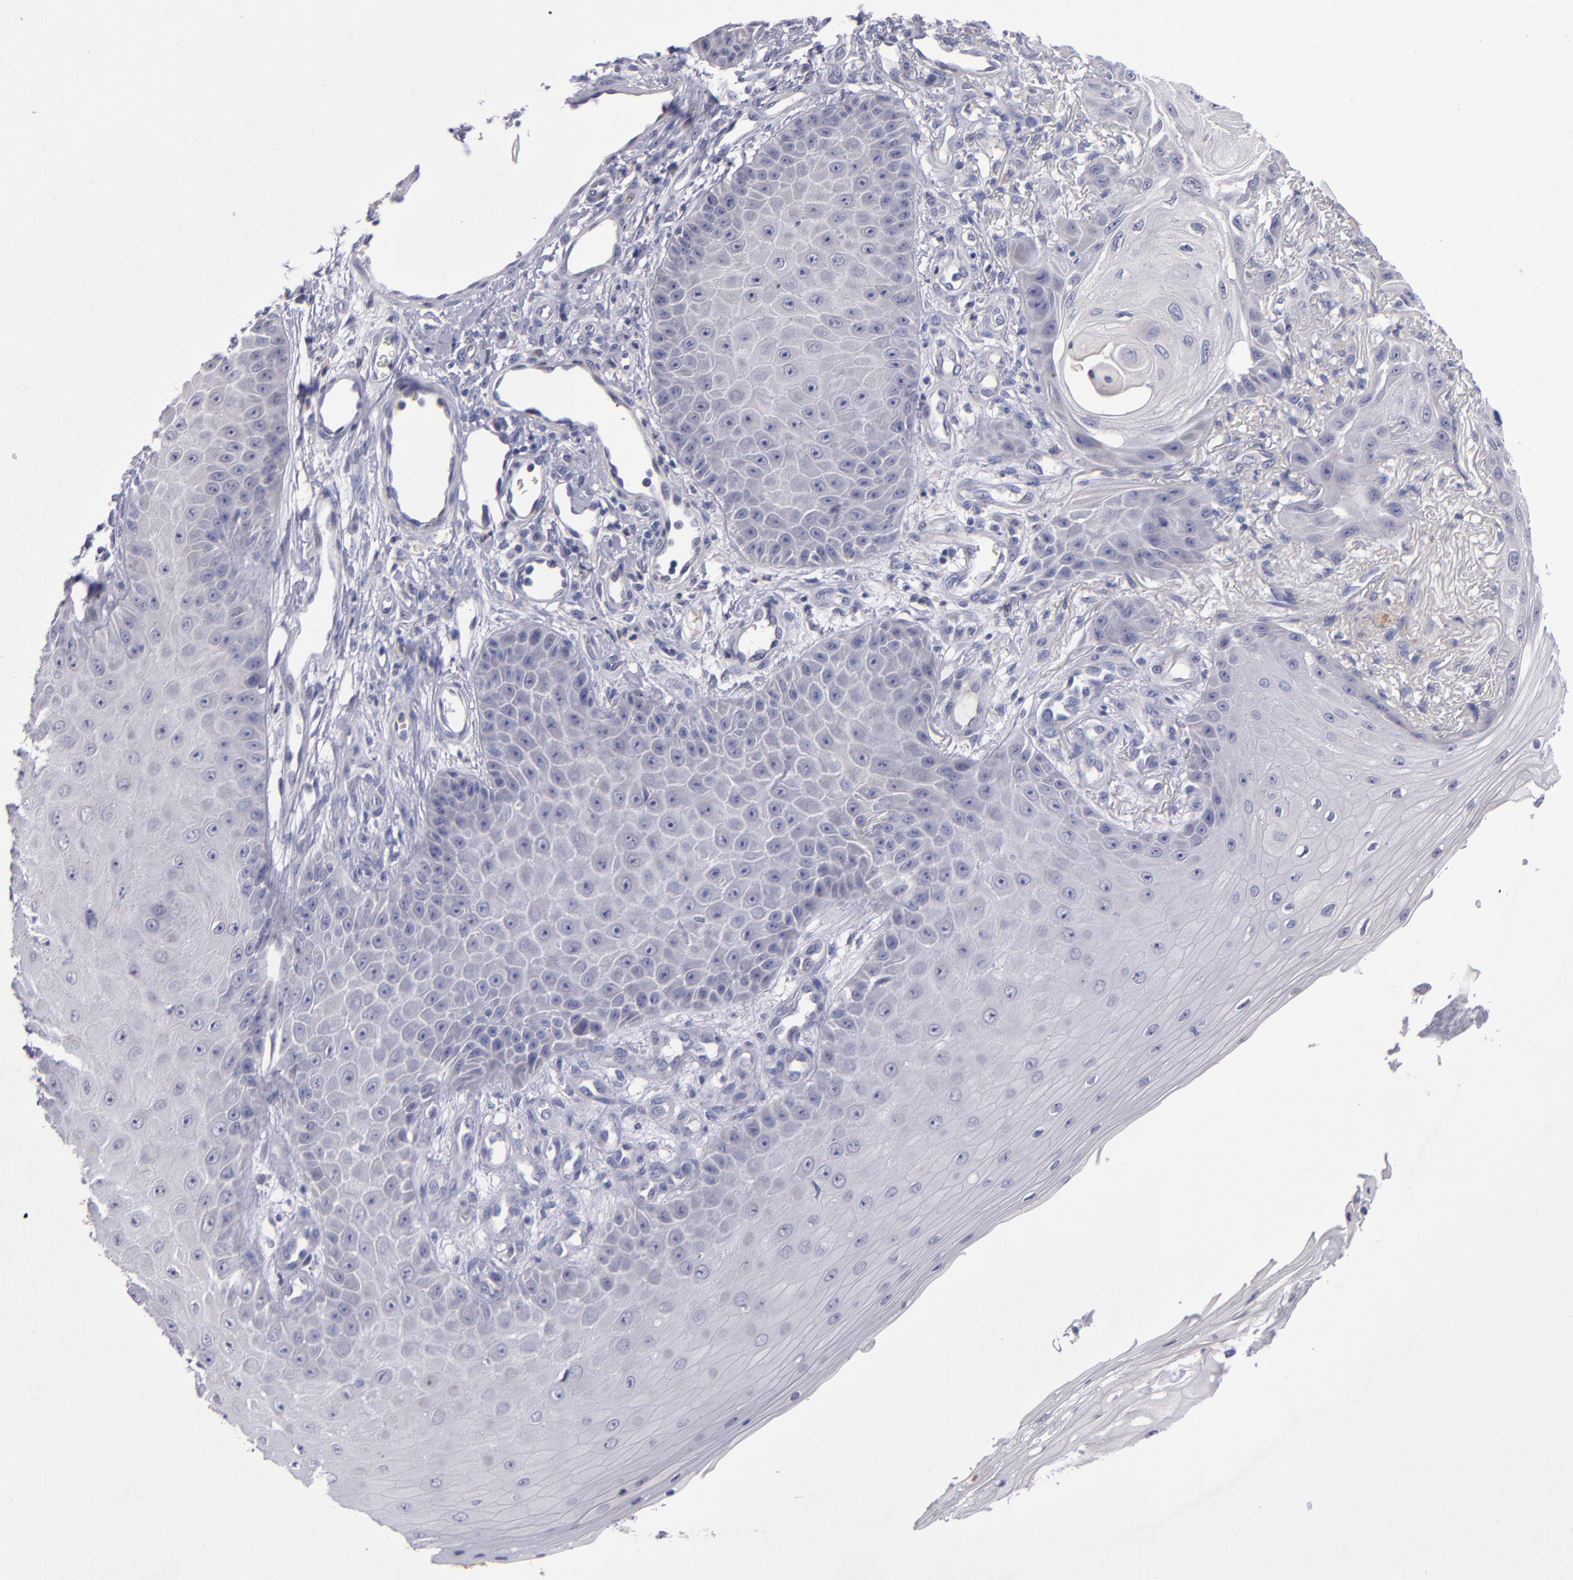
{"staining": {"intensity": "negative", "quantity": "none", "location": "none"}, "tissue": "skin cancer", "cell_type": "Tumor cells", "image_type": "cancer", "snomed": [{"axis": "morphology", "description": "Squamous cell carcinoma, NOS"}, {"axis": "topography", "description": "Skin"}], "caption": "DAB immunohistochemical staining of skin cancer (squamous cell carcinoma) exhibits no significant expression in tumor cells.", "gene": "RAB41", "patient": {"sex": "female", "age": 40}}